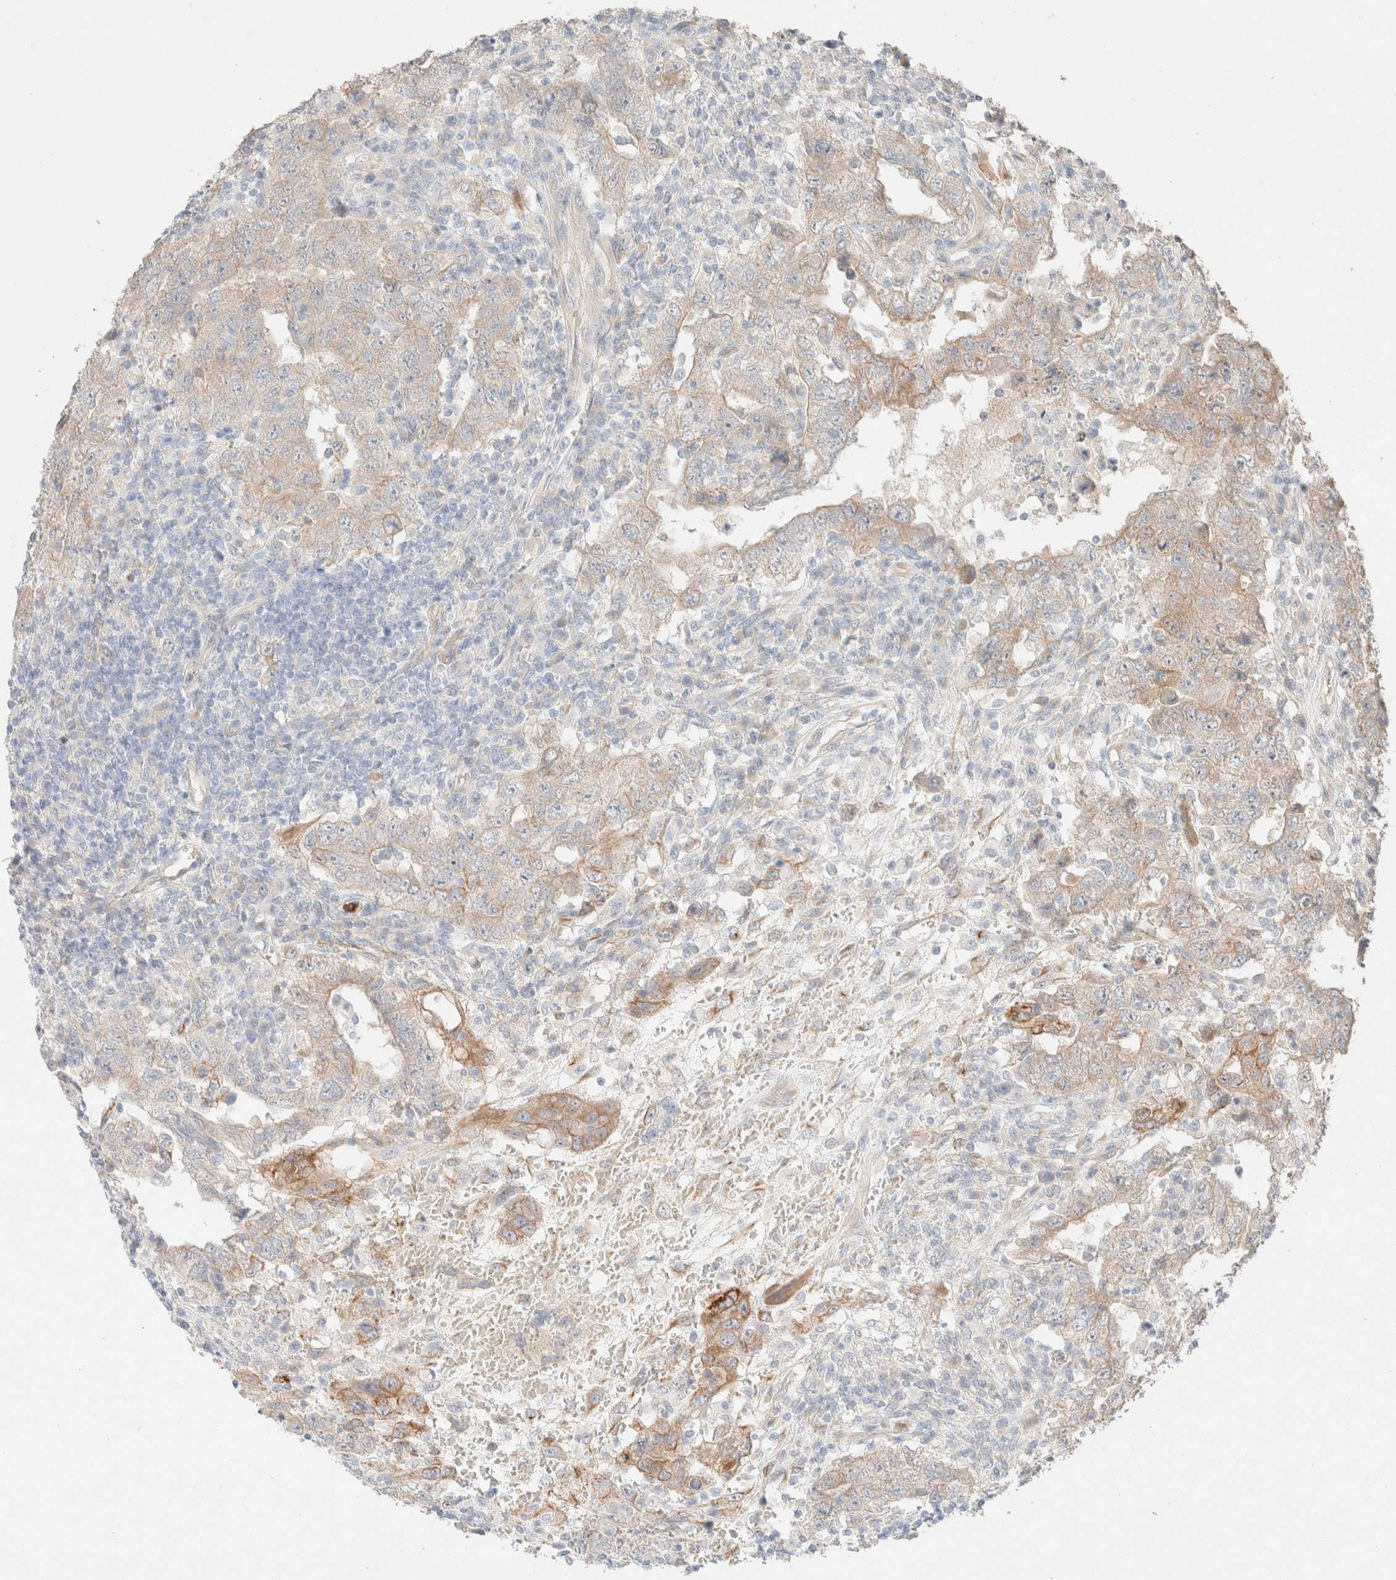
{"staining": {"intensity": "weak", "quantity": ">75%", "location": "cytoplasmic/membranous"}, "tissue": "testis cancer", "cell_type": "Tumor cells", "image_type": "cancer", "snomed": [{"axis": "morphology", "description": "Carcinoma, Embryonal, NOS"}, {"axis": "topography", "description": "Testis"}], "caption": "Immunohistochemistry (IHC) staining of embryonal carcinoma (testis), which demonstrates low levels of weak cytoplasmic/membranous expression in approximately >75% of tumor cells indicating weak cytoplasmic/membranous protein expression. The staining was performed using DAB (3,3'-diaminobenzidine) (brown) for protein detection and nuclei were counterstained in hematoxylin (blue).", "gene": "CSNK1E", "patient": {"sex": "male", "age": 26}}